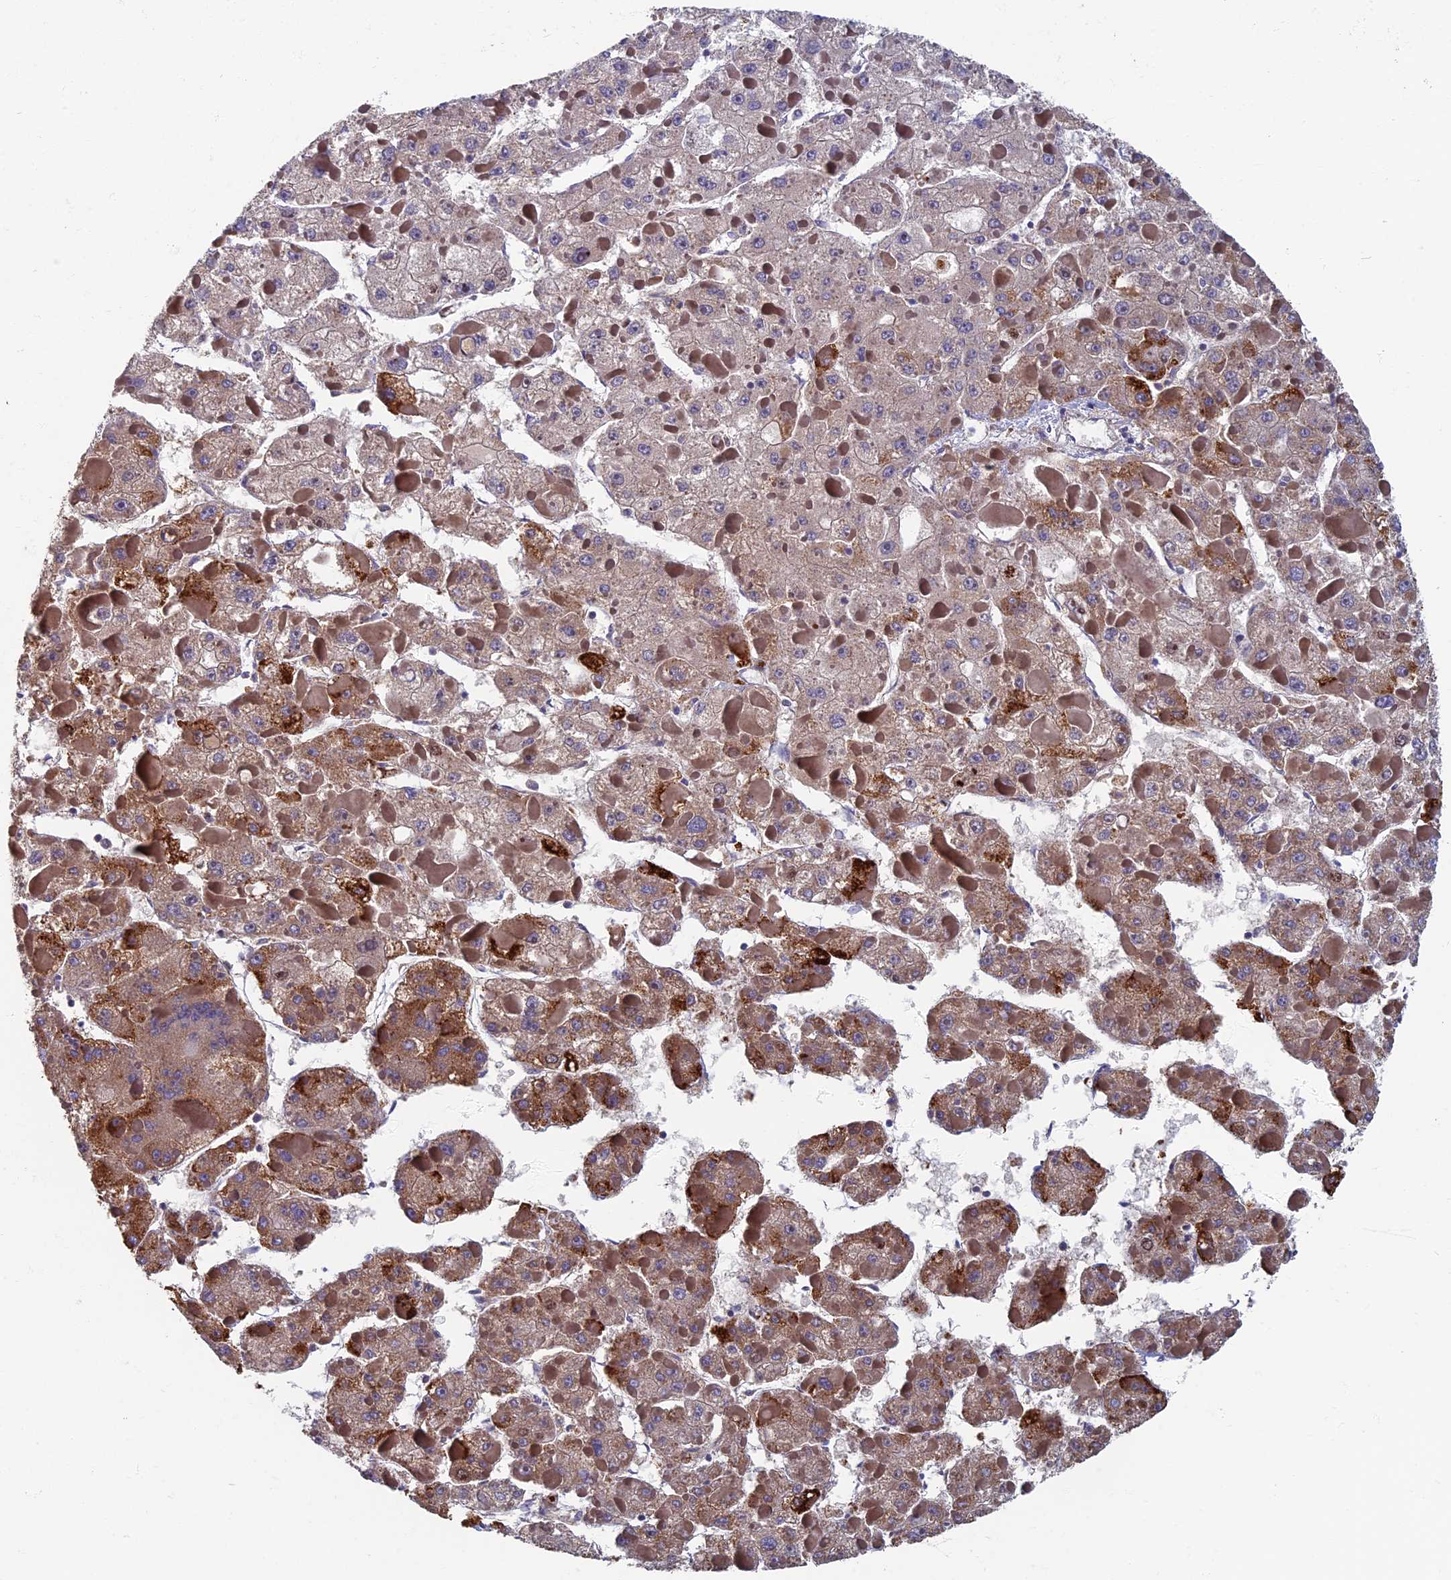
{"staining": {"intensity": "moderate", "quantity": "25%-75%", "location": "cytoplasmic/membranous"}, "tissue": "liver cancer", "cell_type": "Tumor cells", "image_type": "cancer", "snomed": [{"axis": "morphology", "description": "Carcinoma, Hepatocellular, NOS"}, {"axis": "topography", "description": "Liver"}], "caption": "DAB immunohistochemical staining of liver cancer shows moderate cytoplasmic/membranous protein staining in about 25%-75% of tumor cells.", "gene": "TNK2", "patient": {"sex": "female", "age": 73}}